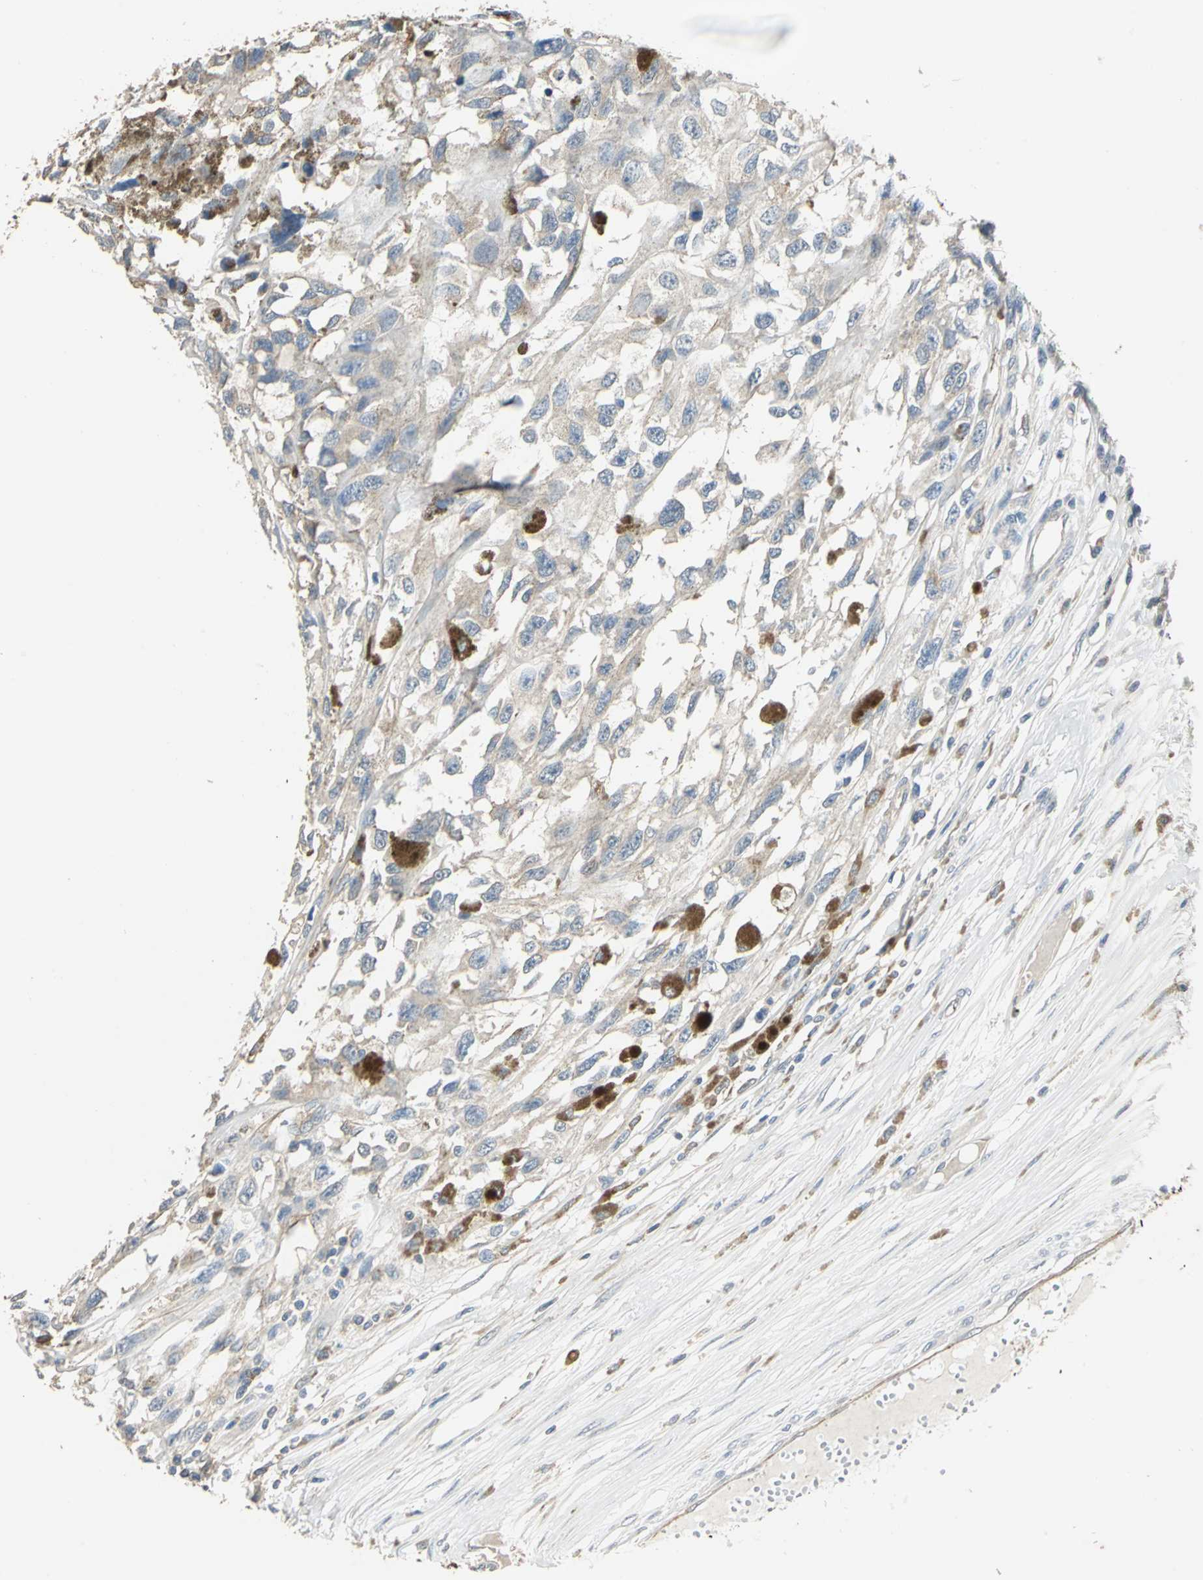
{"staining": {"intensity": "weak", "quantity": "25%-75%", "location": "cytoplasmic/membranous"}, "tissue": "melanoma", "cell_type": "Tumor cells", "image_type": "cancer", "snomed": [{"axis": "morphology", "description": "Malignant melanoma, Metastatic site"}, {"axis": "topography", "description": "Lymph node"}], "caption": "Immunohistochemistry (IHC) of human melanoma shows low levels of weak cytoplasmic/membranous expression in about 25%-75% of tumor cells. (DAB (3,3'-diaminobenzidine) IHC with brightfield microscopy, high magnification).", "gene": "RAPGEF1", "patient": {"sex": "male", "age": 59}}